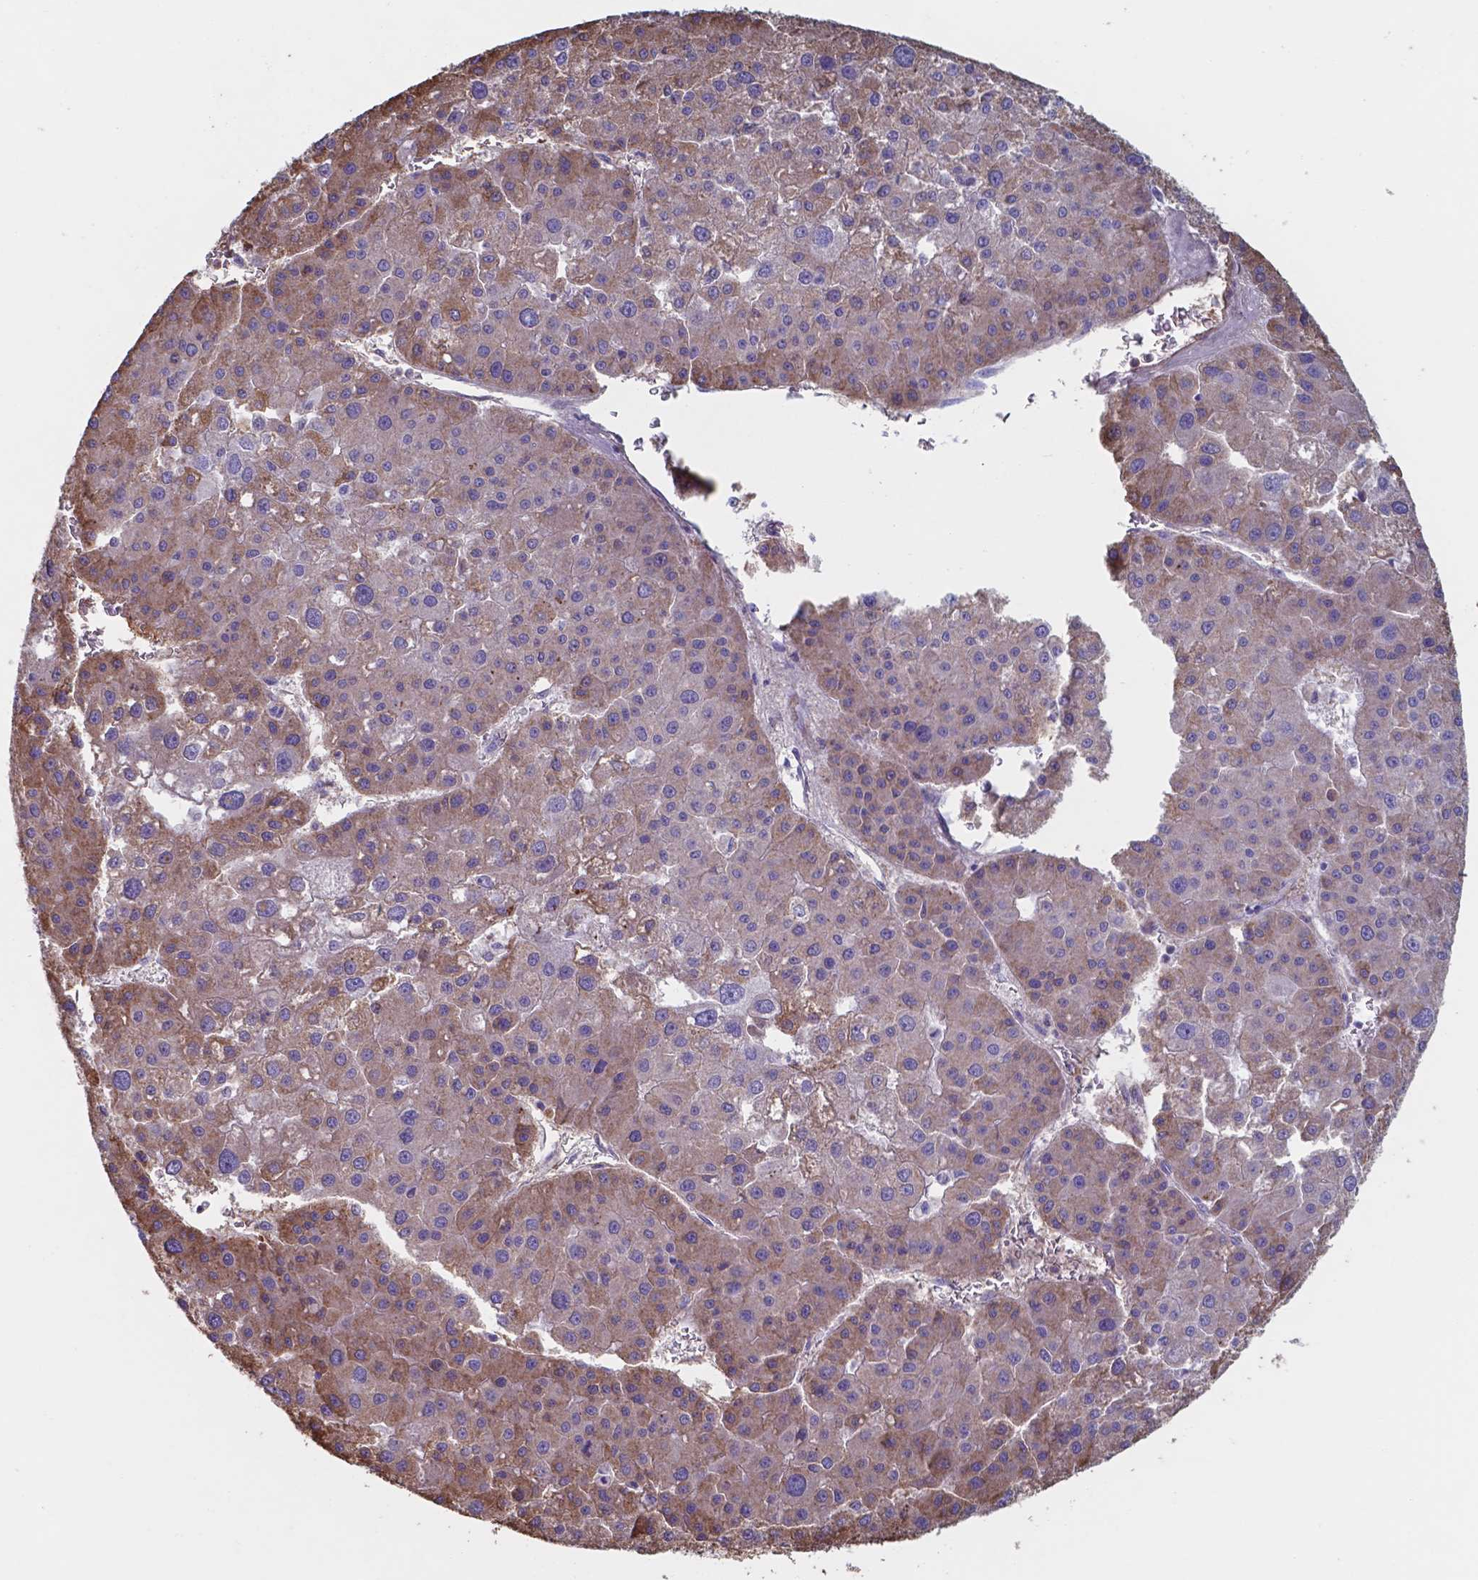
{"staining": {"intensity": "moderate", "quantity": ">75%", "location": "cytoplasmic/membranous"}, "tissue": "liver cancer", "cell_type": "Tumor cells", "image_type": "cancer", "snomed": [{"axis": "morphology", "description": "Carcinoma, Hepatocellular, NOS"}, {"axis": "topography", "description": "Liver"}], "caption": "A photomicrograph of human liver cancer stained for a protein exhibits moderate cytoplasmic/membranous brown staining in tumor cells.", "gene": "SERPINA1", "patient": {"sex": "male", "age": 73}}